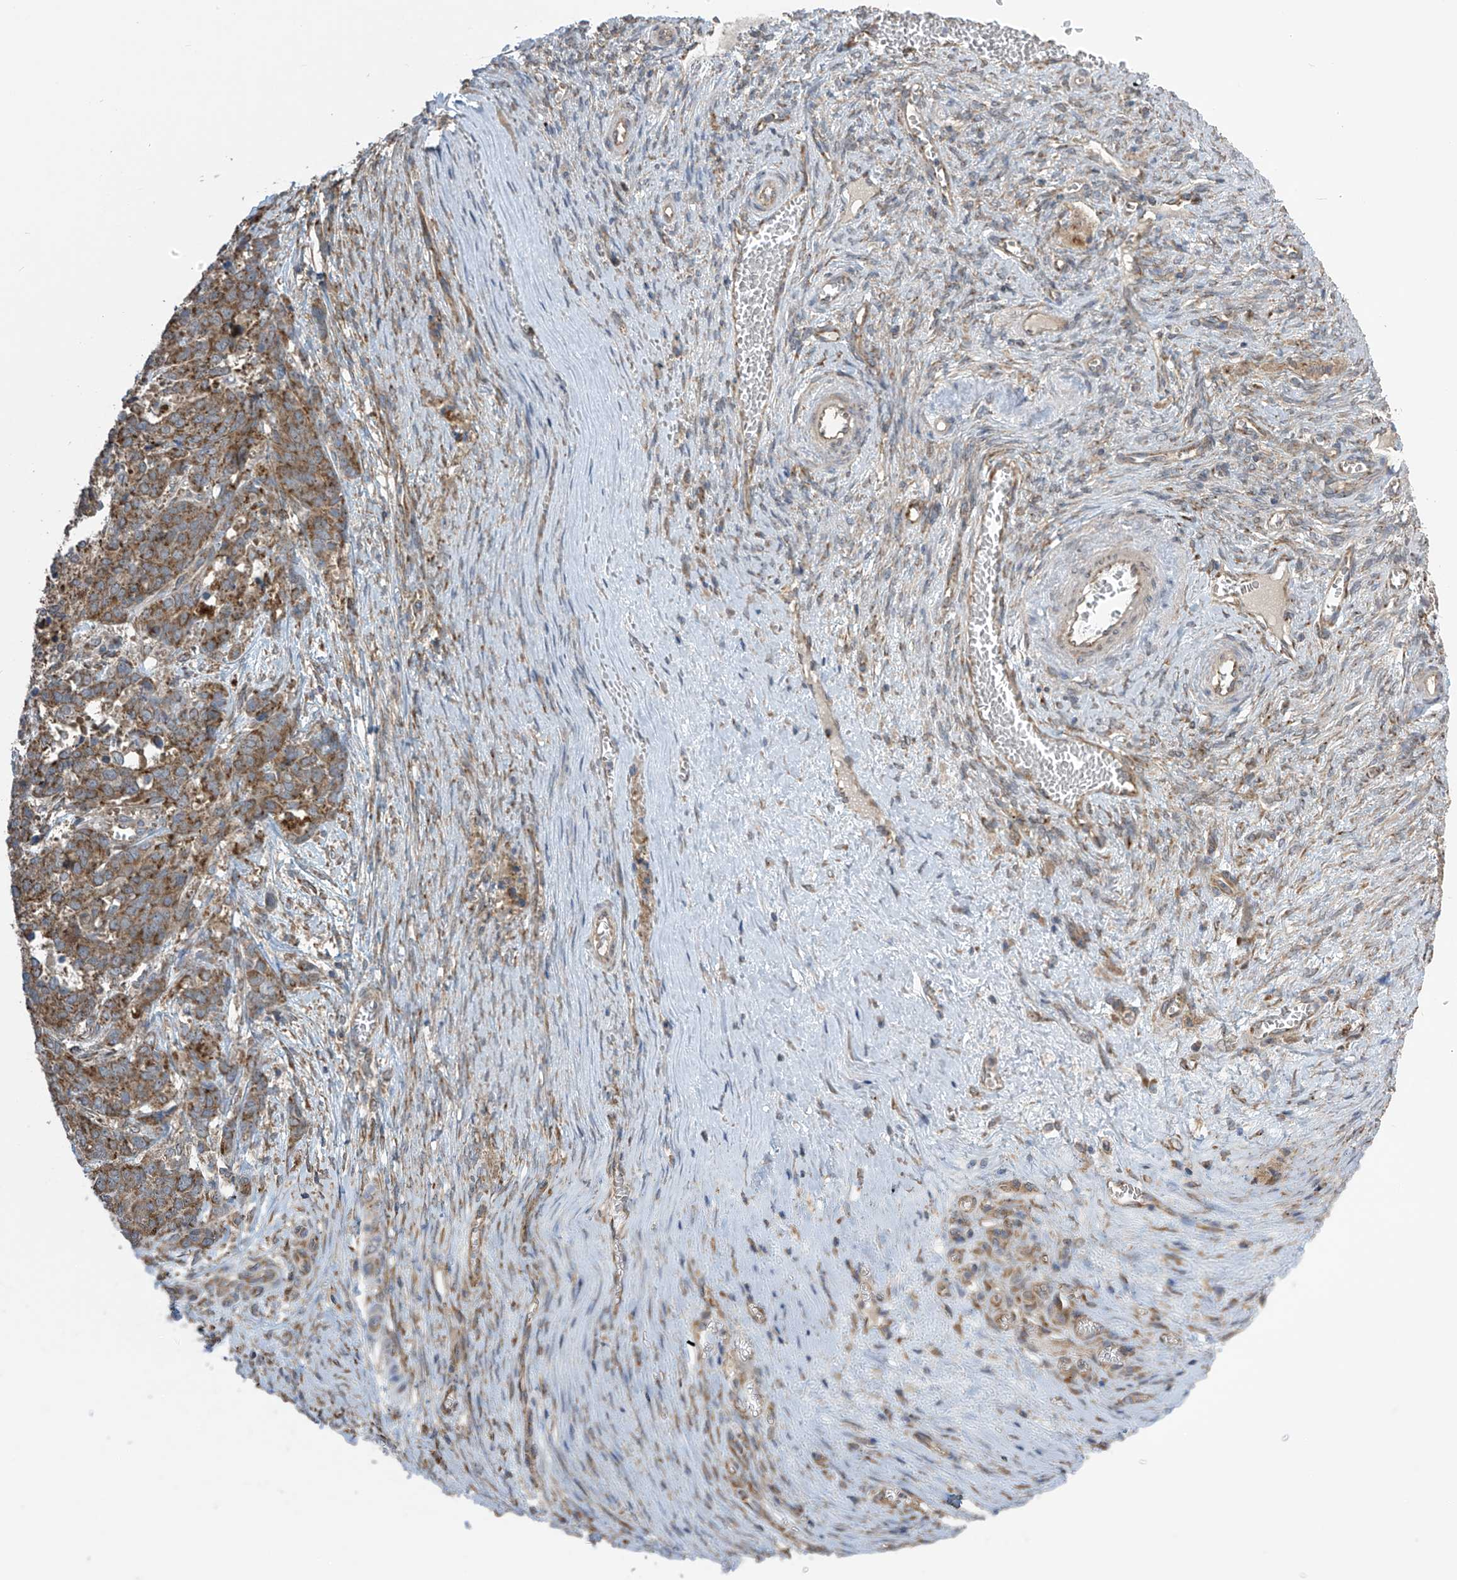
{"staining": {"intensity": "moderate", "quantity": ">75%", "location": "cytoplasmic/membranous"}, "tissue": "ovarian cancer", "cell_type": "Tumor cells", "image_type": "cancer", "snomed": [{"axis": "morphology", "description": "Cystadenocarcinoma, serous, NOS"}, {"axis": "topography", "description": "Ovary"}], "caption": "Protein analysis of ovarian serous cystadenocarcinoma tissue exhibits moderate cytoplasmic/membranous expression in approximately >75% of tumor cells.", "gene": "PNPT1", "patient": {"sex": "female", "age": 44}}